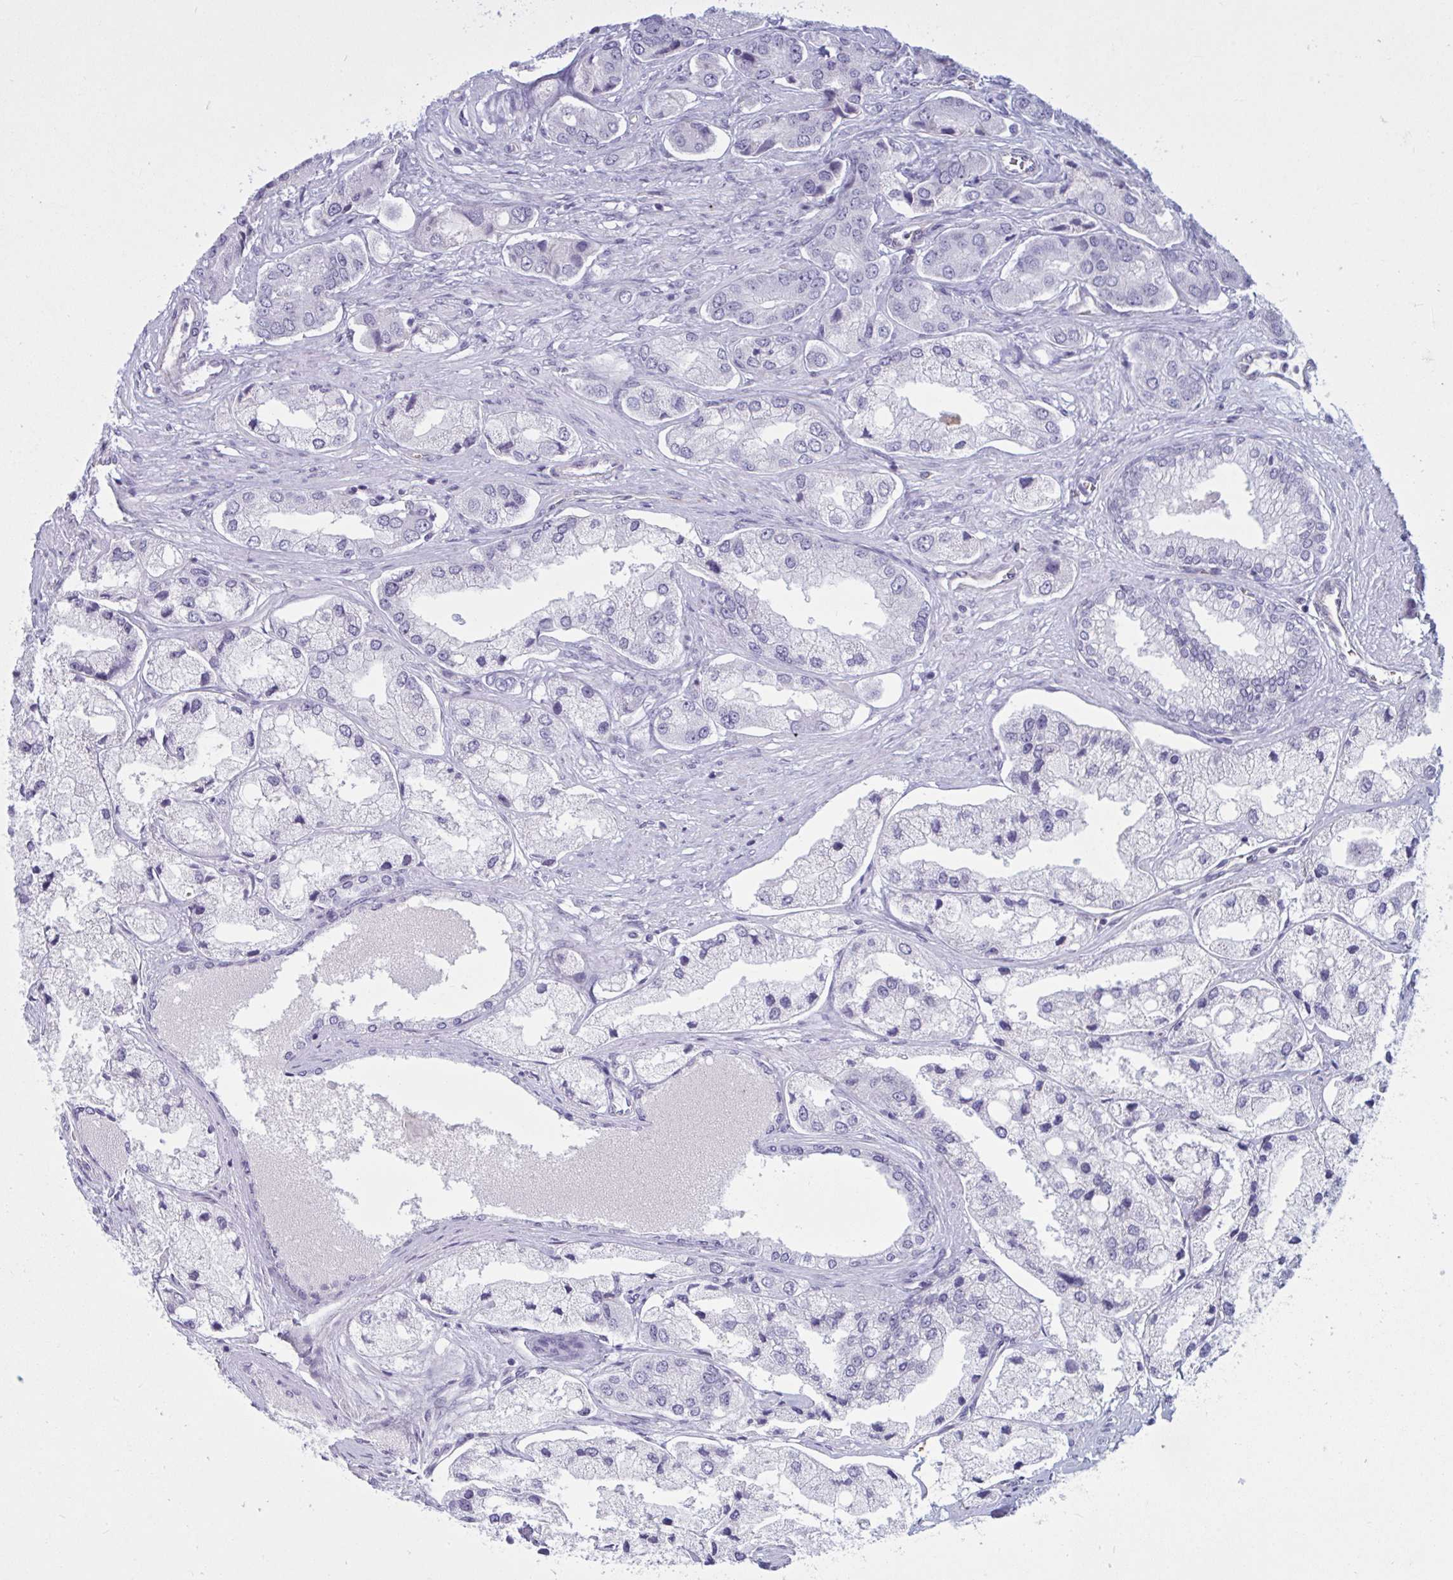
{"staining": {"intensity": "negative", "quantity": "none", "location": "none"}, "tissue": "prostate cancer", "cell_type": "Tumor cells", "image_type": "cancer", "snomed": [{"axis": "morphology", "description": "Adenocarcinoma, Low grade"}, {"axis": "topography", "description": "Prostate"}], "caption": "Prostate cancer (low-grade adenocarcinoma) stained for a protein using IHC shows no positivity tumor cells.", "gene": "OR1L3", "patient": {"sex": "male", "age": 69}}